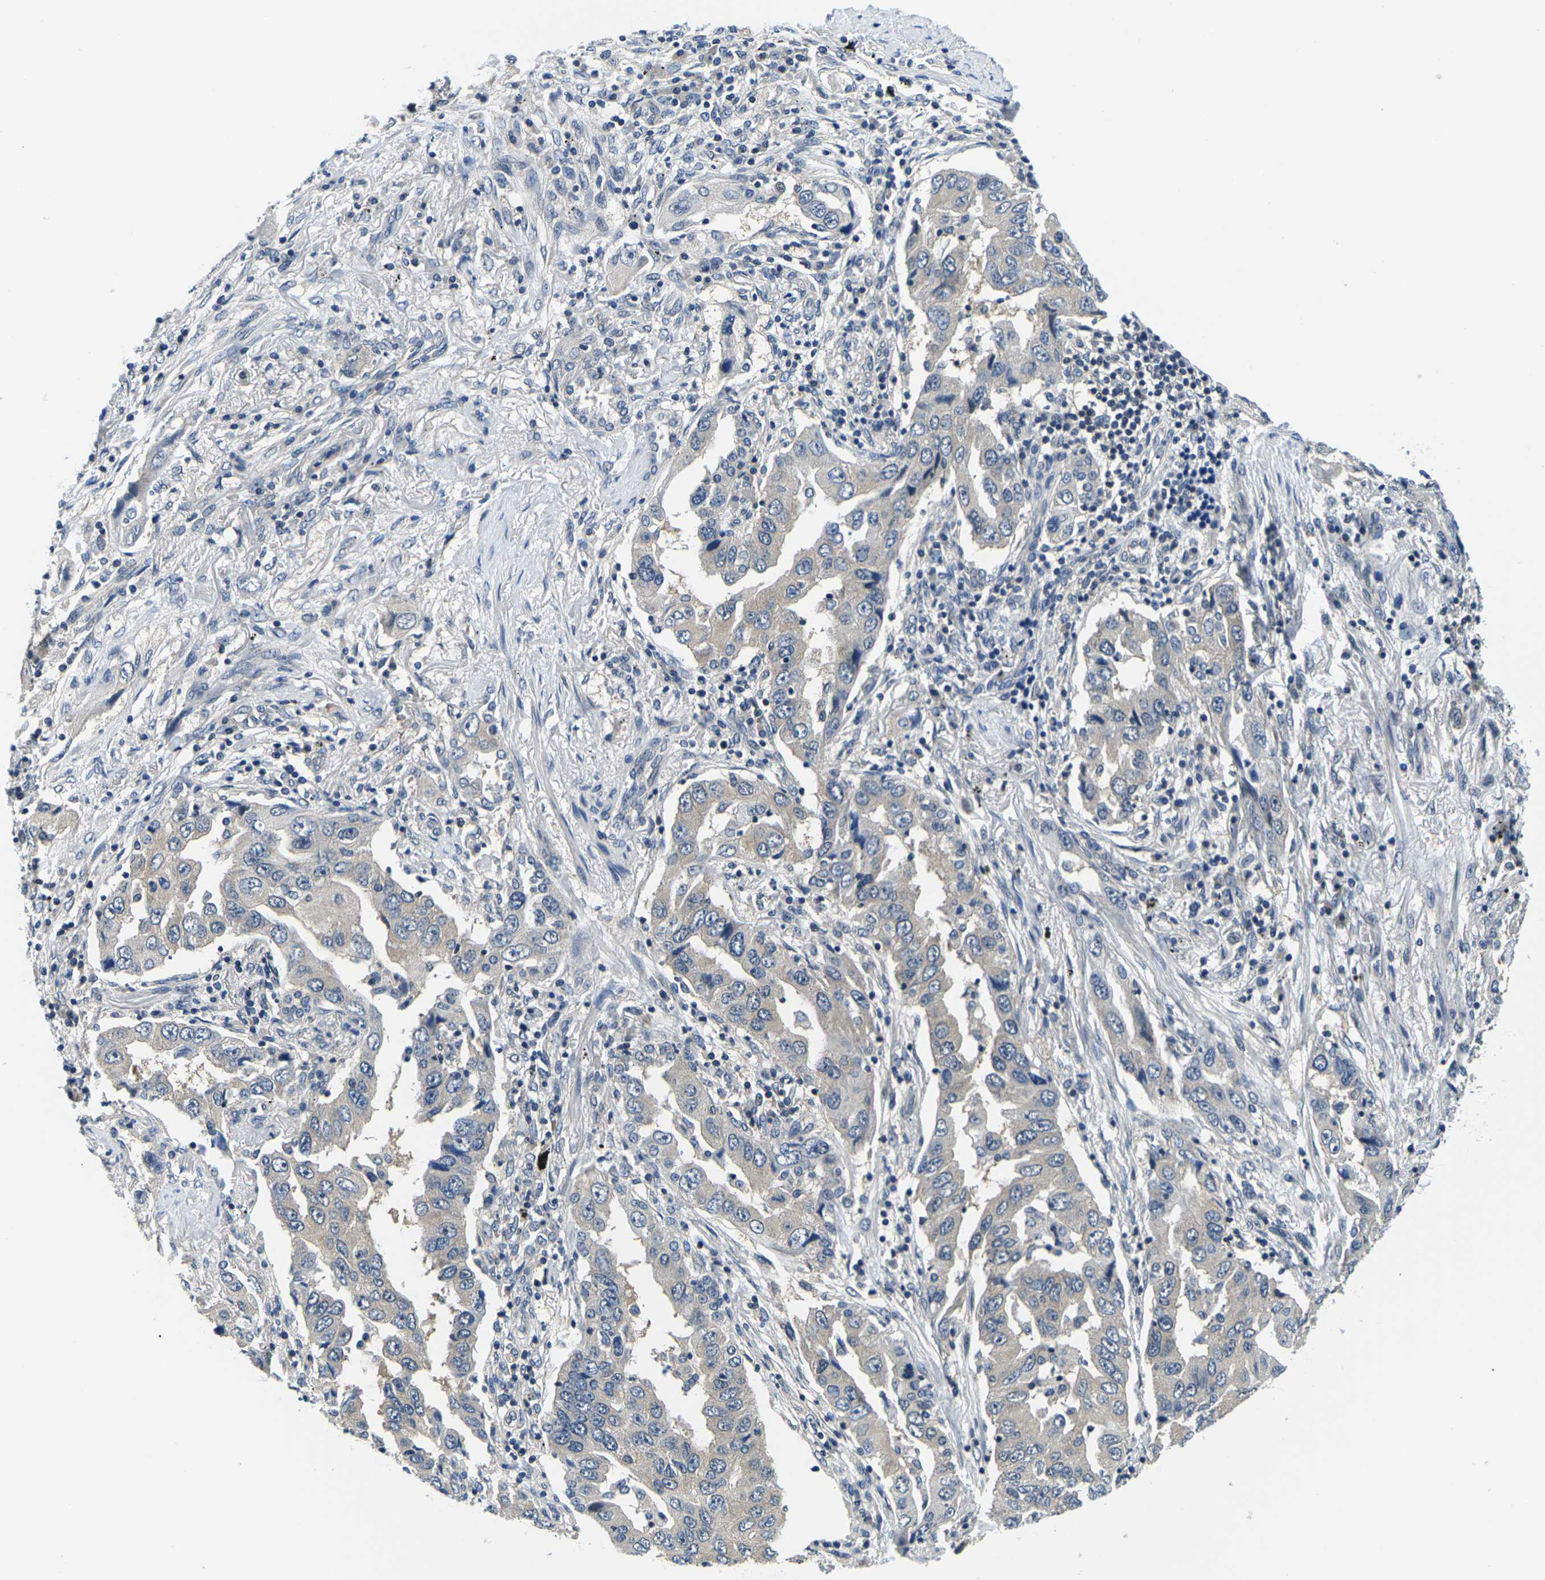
{"staining": {"intensity": "weak", "quantity": ">75%", "location": "cytoplasmic/membranous"}, "tissue": "lung cancer", "cell_type": "Tumor cells", "image_type": "cancer", "snomed": [{"axis": "morphology", "description": "Adenocarcinoma, NOS"}, {"axis": "topography", "description": "Lung"}], "caption": "A low amount of weak cytoplasmic/membranous staining is present in approximately >75% of tumor cells in lung adenocarcinoma tissue.", "gene": "GSK3B", "patient": {"sex": "female", "age": 65}}